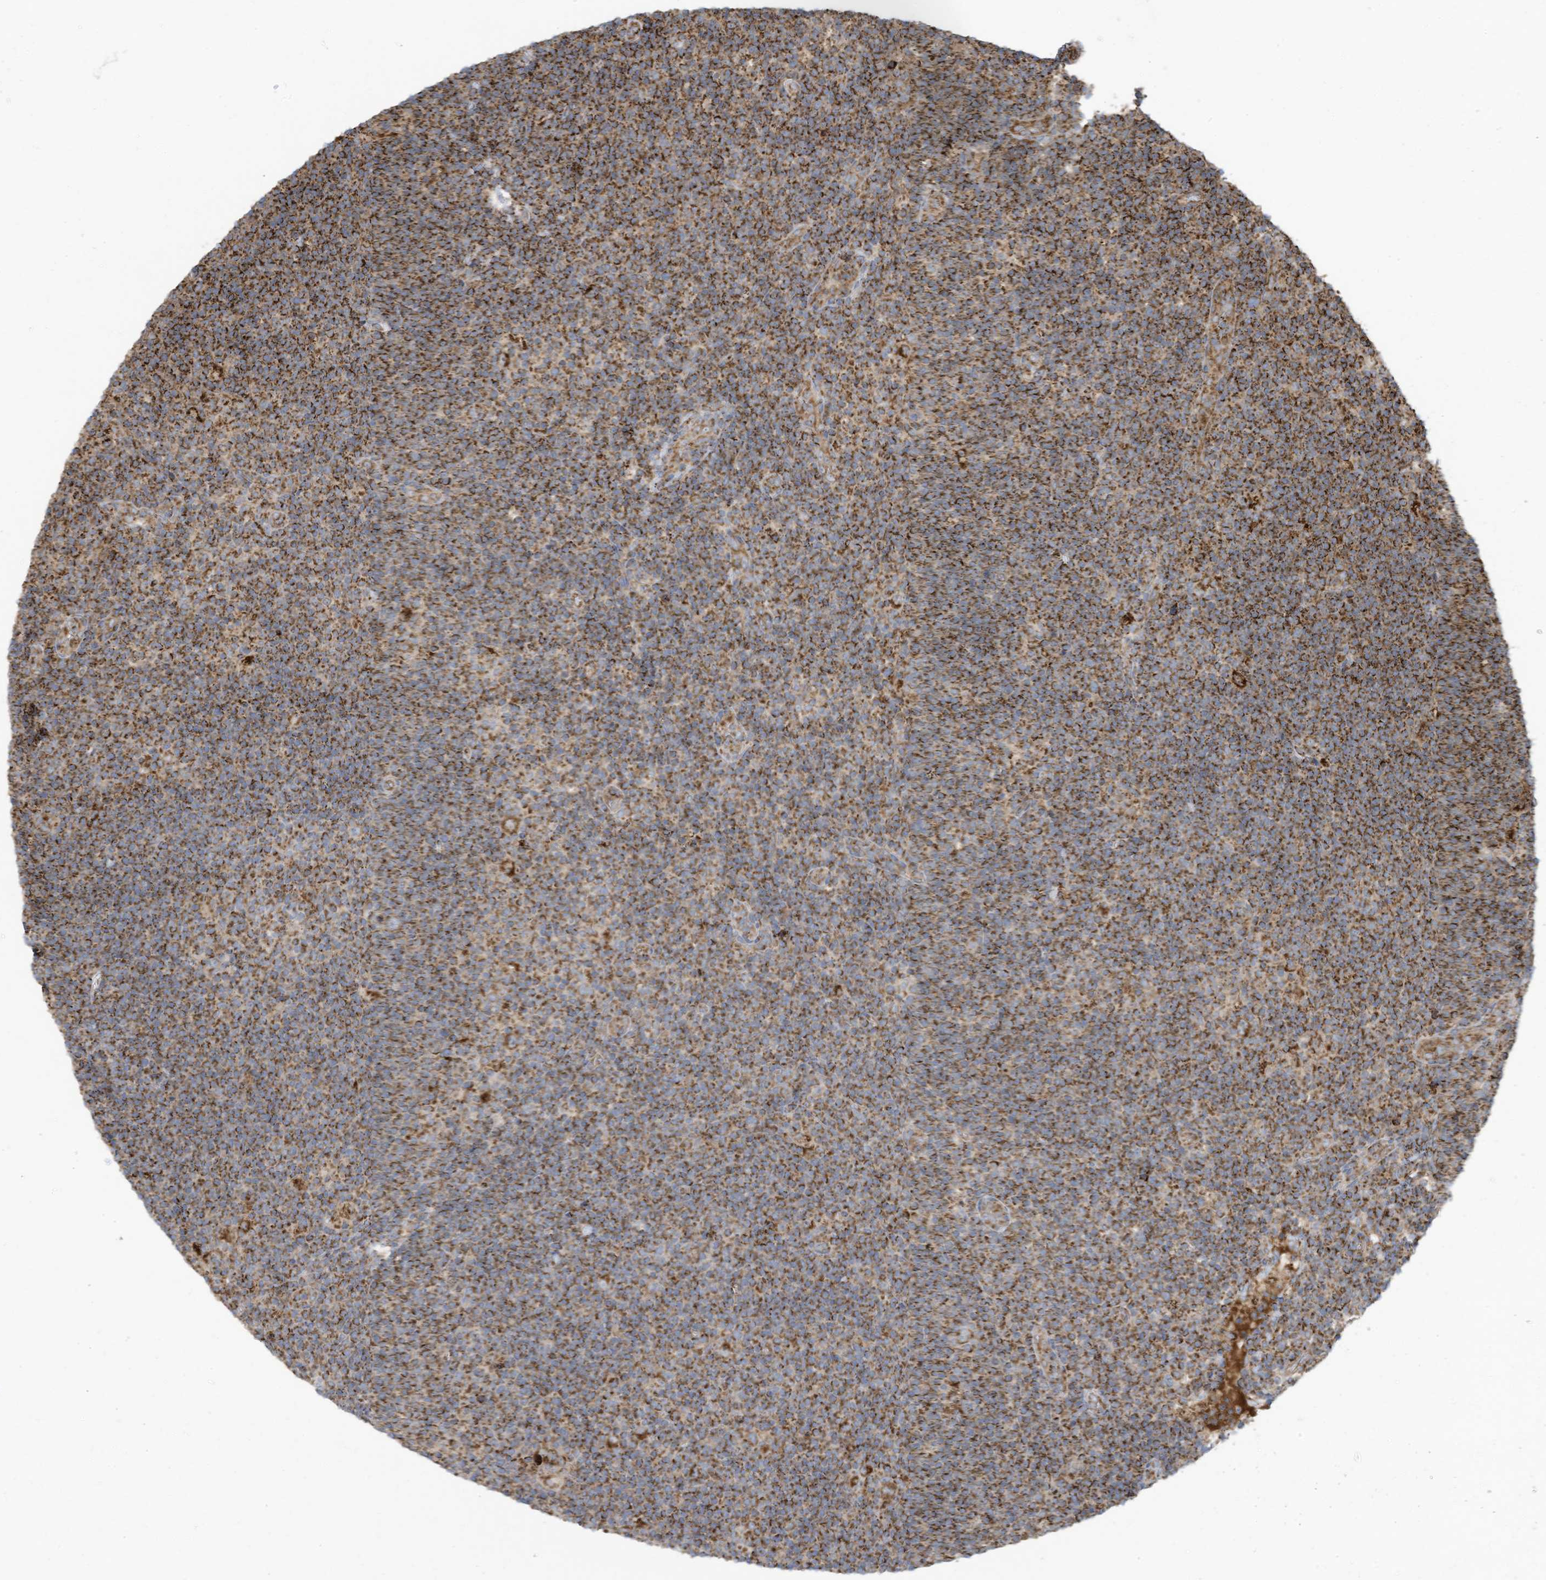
{"staining": {"intensity": "moderate", "quantity": ">75%", "location": "cytoplasmic/membranous"}, "tissue": "lymphoma", "cell_type": "Tumor cells", "image_type": "cancer", "snomed": [{"axis": "morphology", "description": "Hodgkin's disease, NOS"}, {"axis": "topography", "description": "Lymph node"}], "caption": "Immunohistochemistry (IHC) histopathology image of neoplastic tissue: lymphoma stained using IHC shows medium levels of moderate protein expression localized specifically in the cytoplasmic/membranous of tumor cells, appearing as a cytoplasmic/membranous brown color.", "gene": "COX10", "patient": {"sex": "female", "age": 57}}